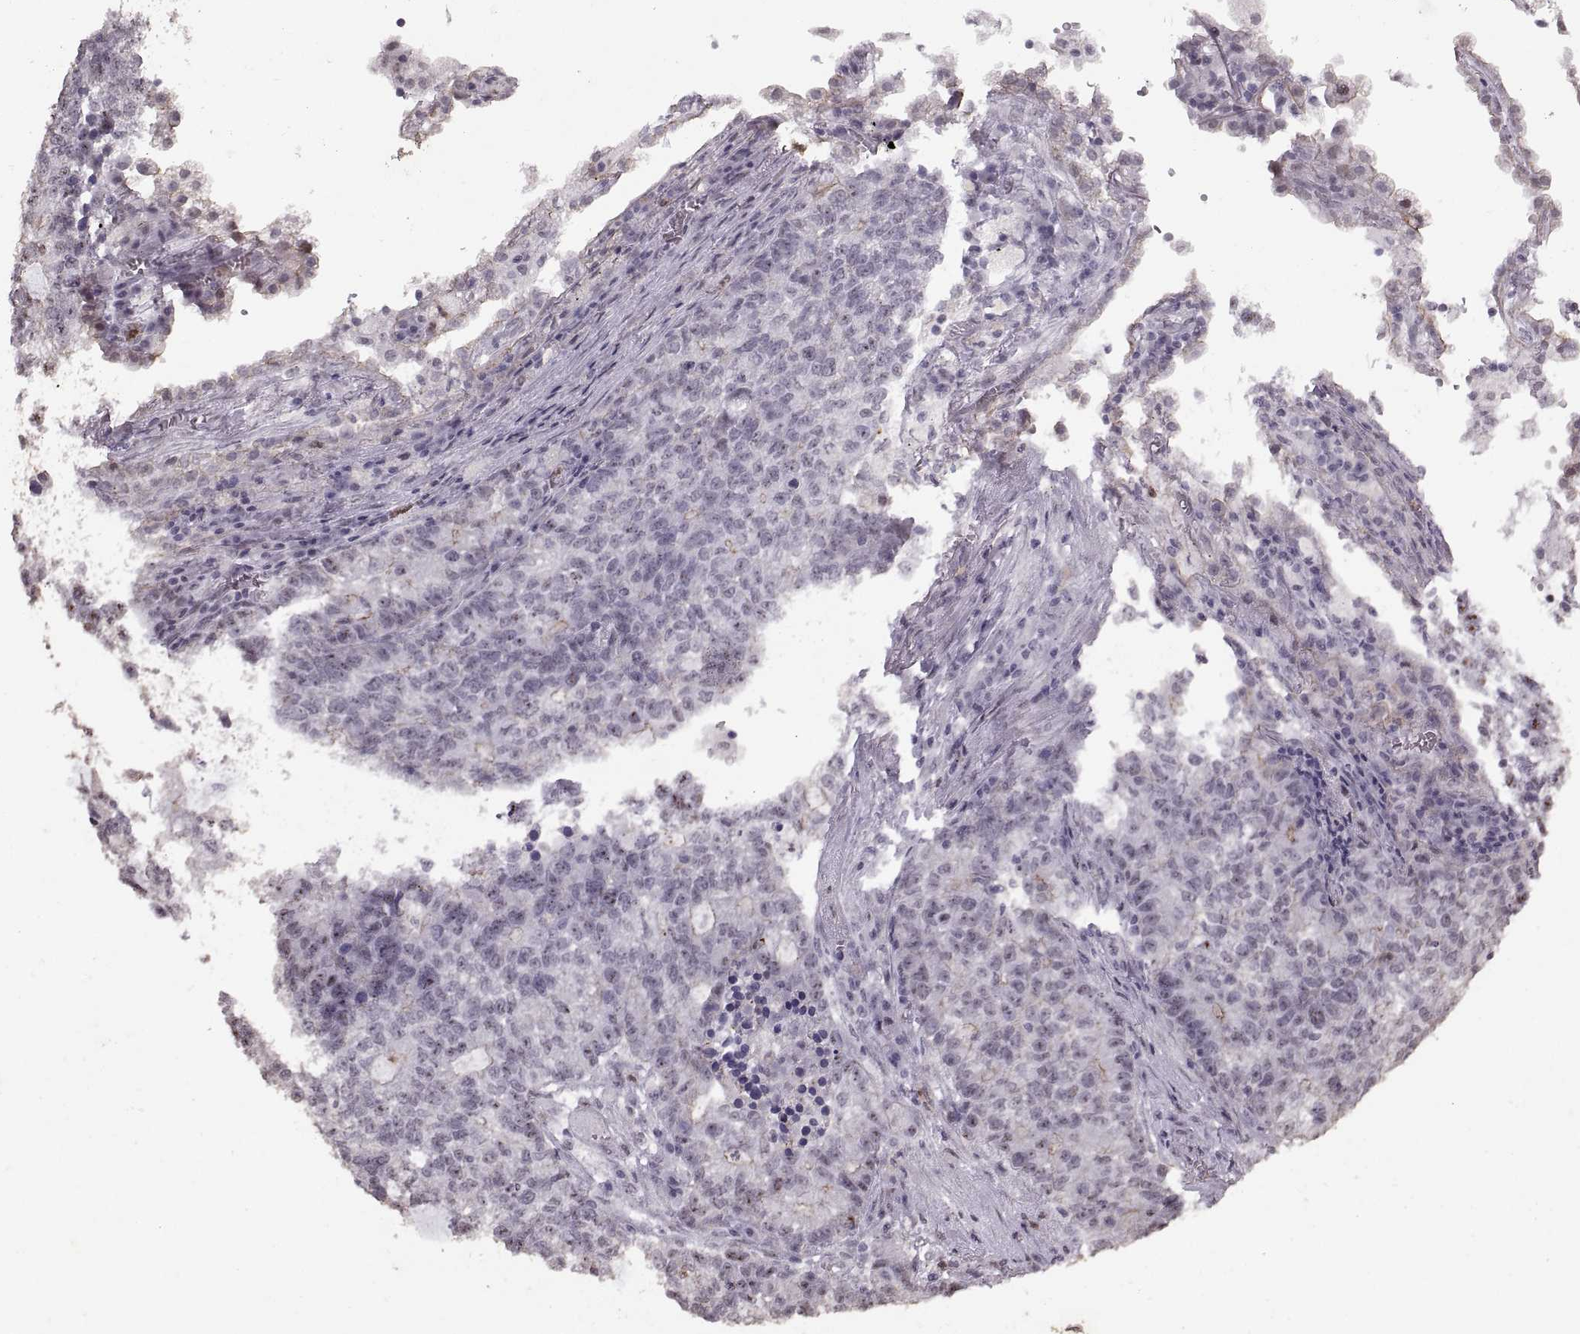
{"staining": {"intensity": "weak", "quantity": "25%-75%", "location": "nuclear"}, "tissue": "lung cancer", "cell_type": "Tumor cells", "image_type": "cancer", "snomed": [{"axis": "morphology", "description": "Adenocarcinoma, NOS"}, {"axis": "topography", "description": "Lung"}], "caption": "A brown stain labels weak nuclear positivity of a protein in lung cancer (adenocarcinoma) tumor cells.", "gene": "PALS1", "patient": {"sex": "male", "age": 57}}